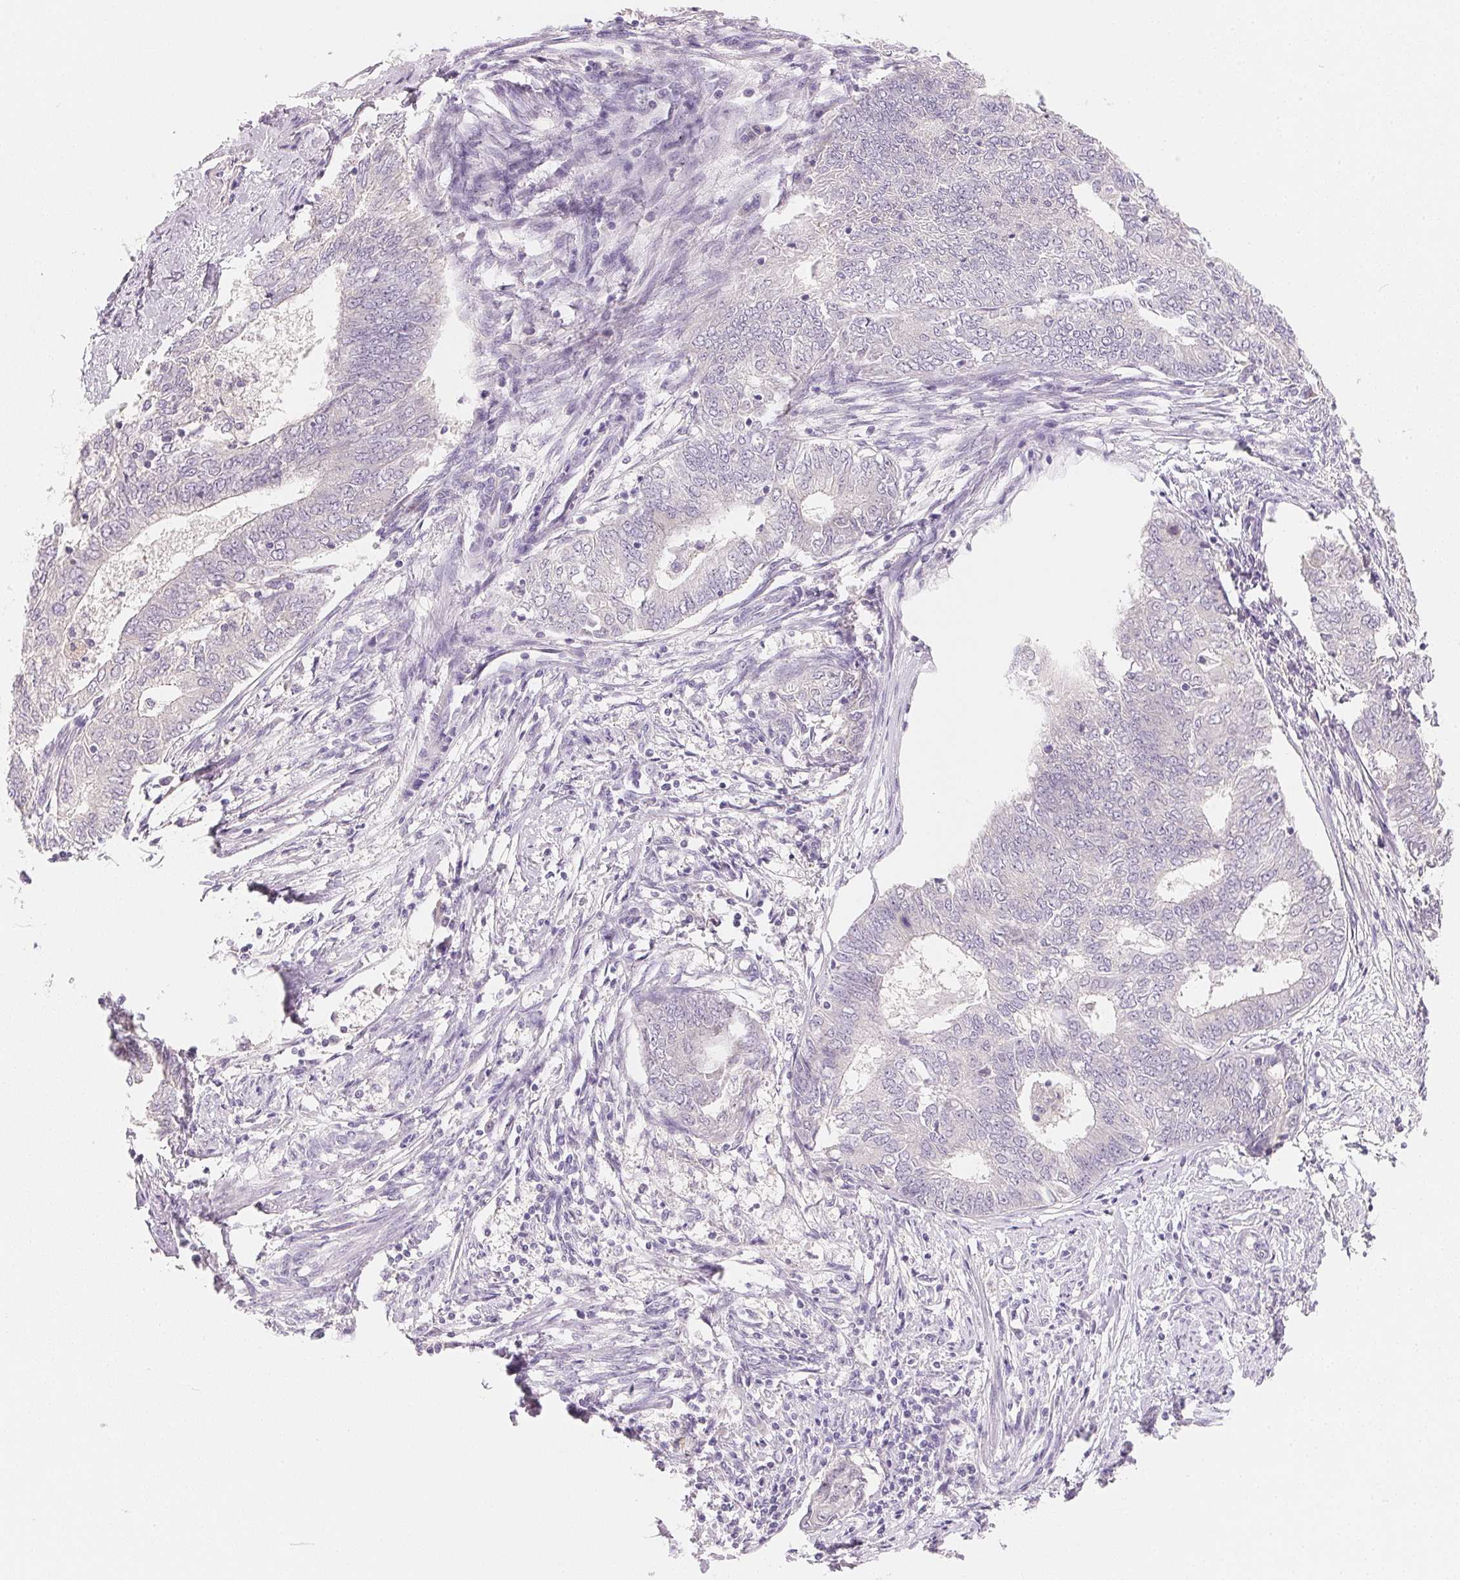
{"staining": {"intensity": "negative", "quantity": "none", "location": "none"}, "tissue": "endometrial cancer", "cell_type": "Tumor cells", "image_type": "cancer", "snomed": [{"axis": "morphology", "description": "Adenocarcinoma, NOS"}, {"axis": "topography", "description": "Endometrium"}], "caption": "Immunohistochemical staining of endometrial cancer exhibits no significant positivity in tumor cells.", "gene": "MCOLN3", "patient": {"sex": "female", "age": 62}}